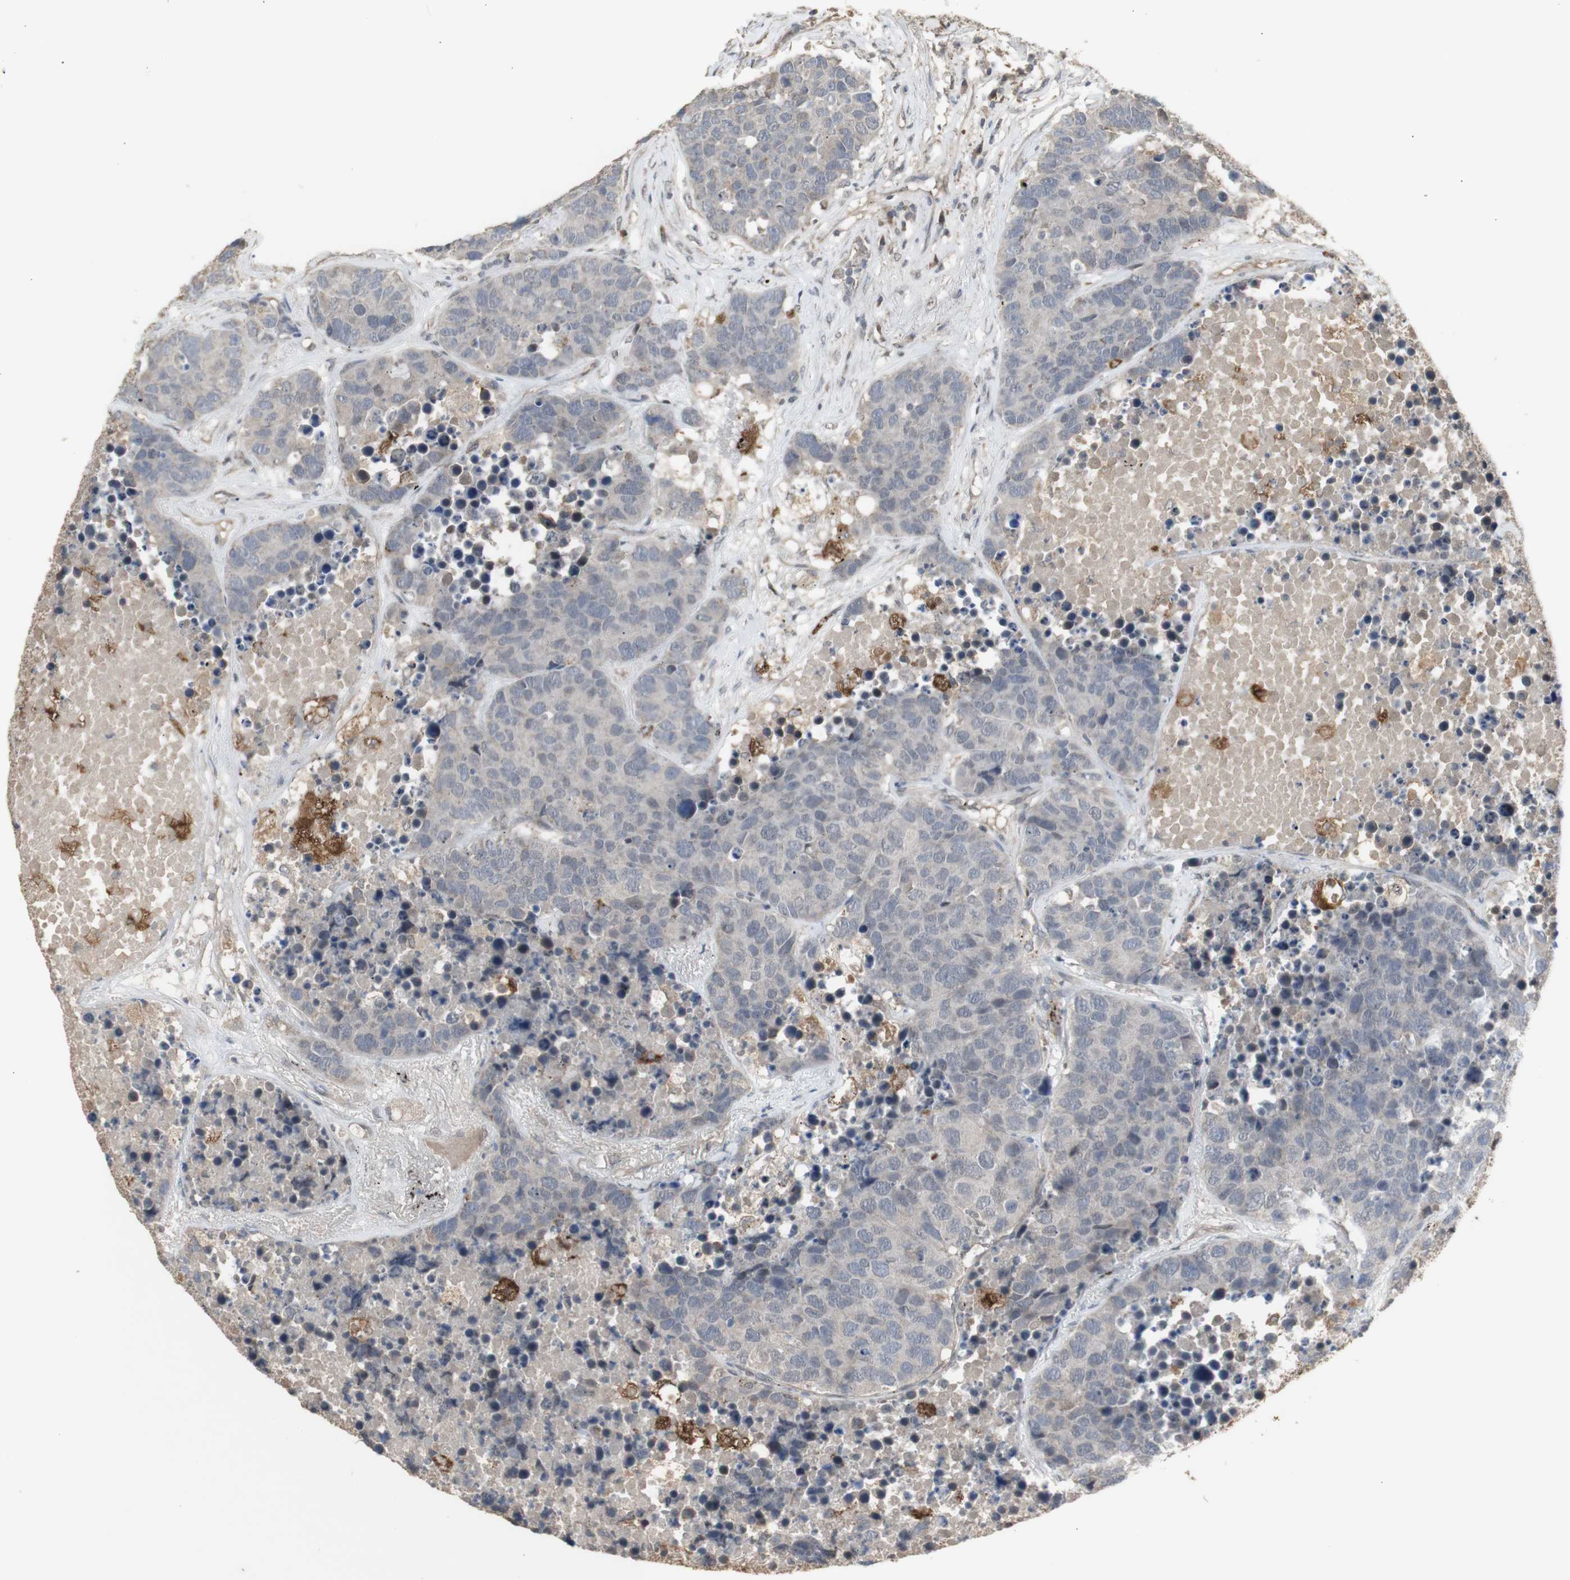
{"staining": {"intensity": "weak", "quantity": ">75%", "location": "cytoplasmic/membranous"}, "tissue": "carcinoid", "cell_type": "Tumor cells", "image_type": "cancer", "snomed": [{"axis": "morphology", "description": "Carcinoid, malignant, NOS"}, {"axis": "topography", "description": "Lung"}], "caption": "Immunohistochemical staining of human carcinoid demonstrates low levels of weak cytoplasmic/membranous protein positivity in about >75% of tumor cells. (Stains: DAB (3,3'-diaminobenzidine) in brown, nuclei in blue, Microscopy: brightfield microscopy at high magnification).", "gene": "ALOX12", "patient": {"sex": "male", "age": 60}}